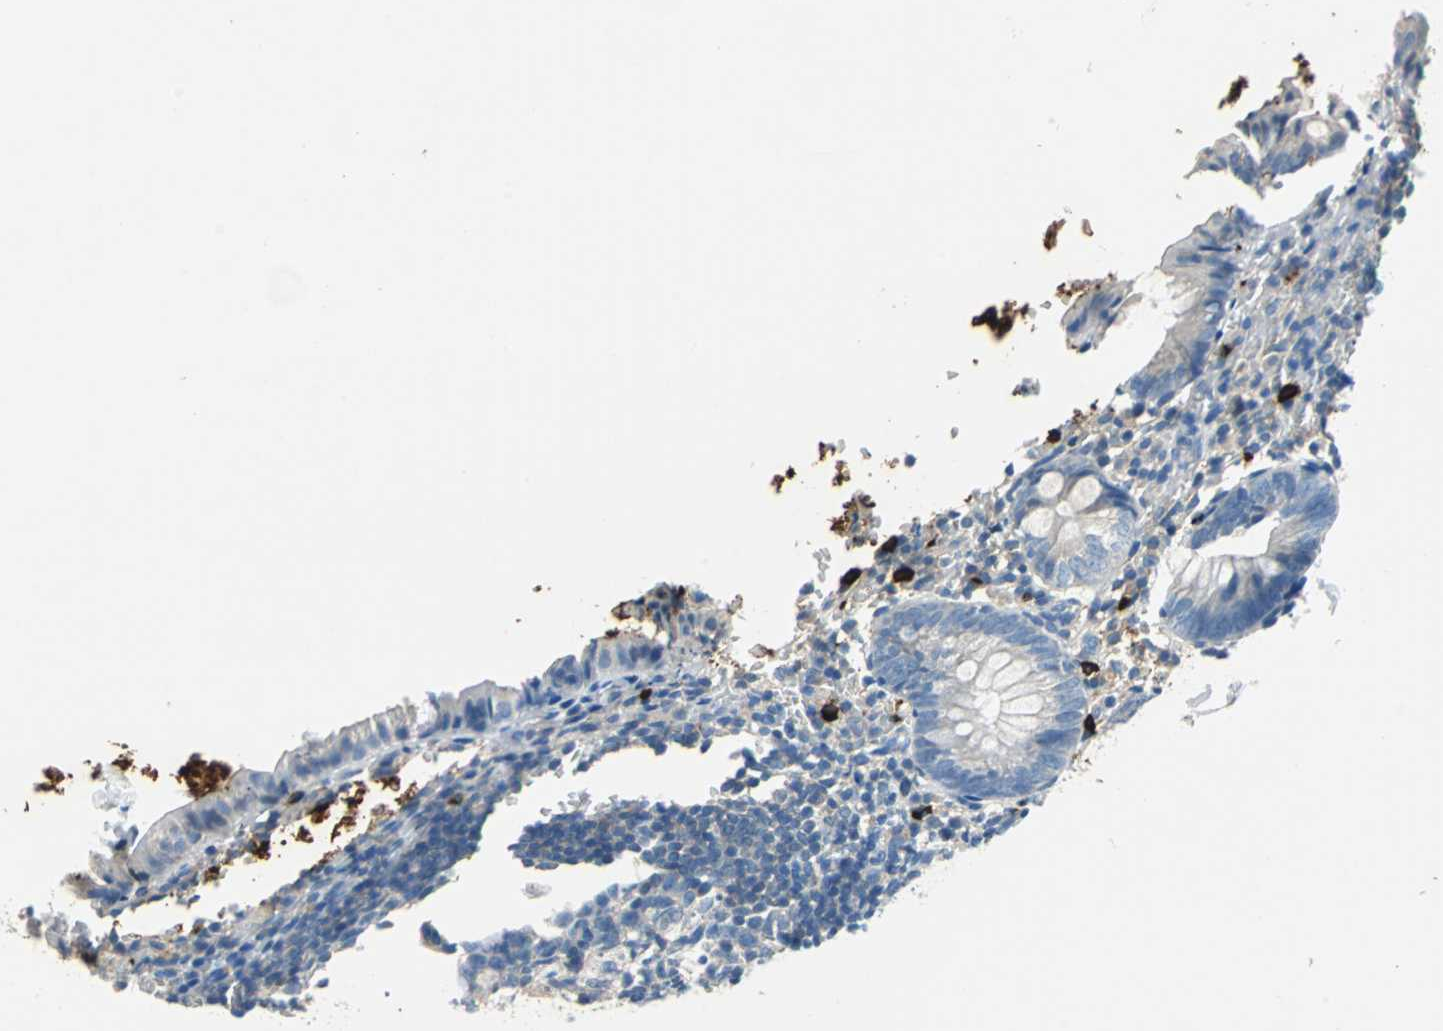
{"staining": {"intensity": "weak", "quantity": "<25%", "location": "cytoplasmic/membranous"}, "tissue": "appendix", "cell_type": "Glandular cells", "image_type": "normal", "snomed": [{"axis": "morphology", "description": "Normal tissue, NOS"}, {"axis": "topography", "description": "Appendix"}], "caption": "An immunohistochemistry micrograph of benign appendix is shown. There is no staining in glandular cells of appendix.", "gene": "CPA3", "patient": {"sex": "female", "age": 10}}